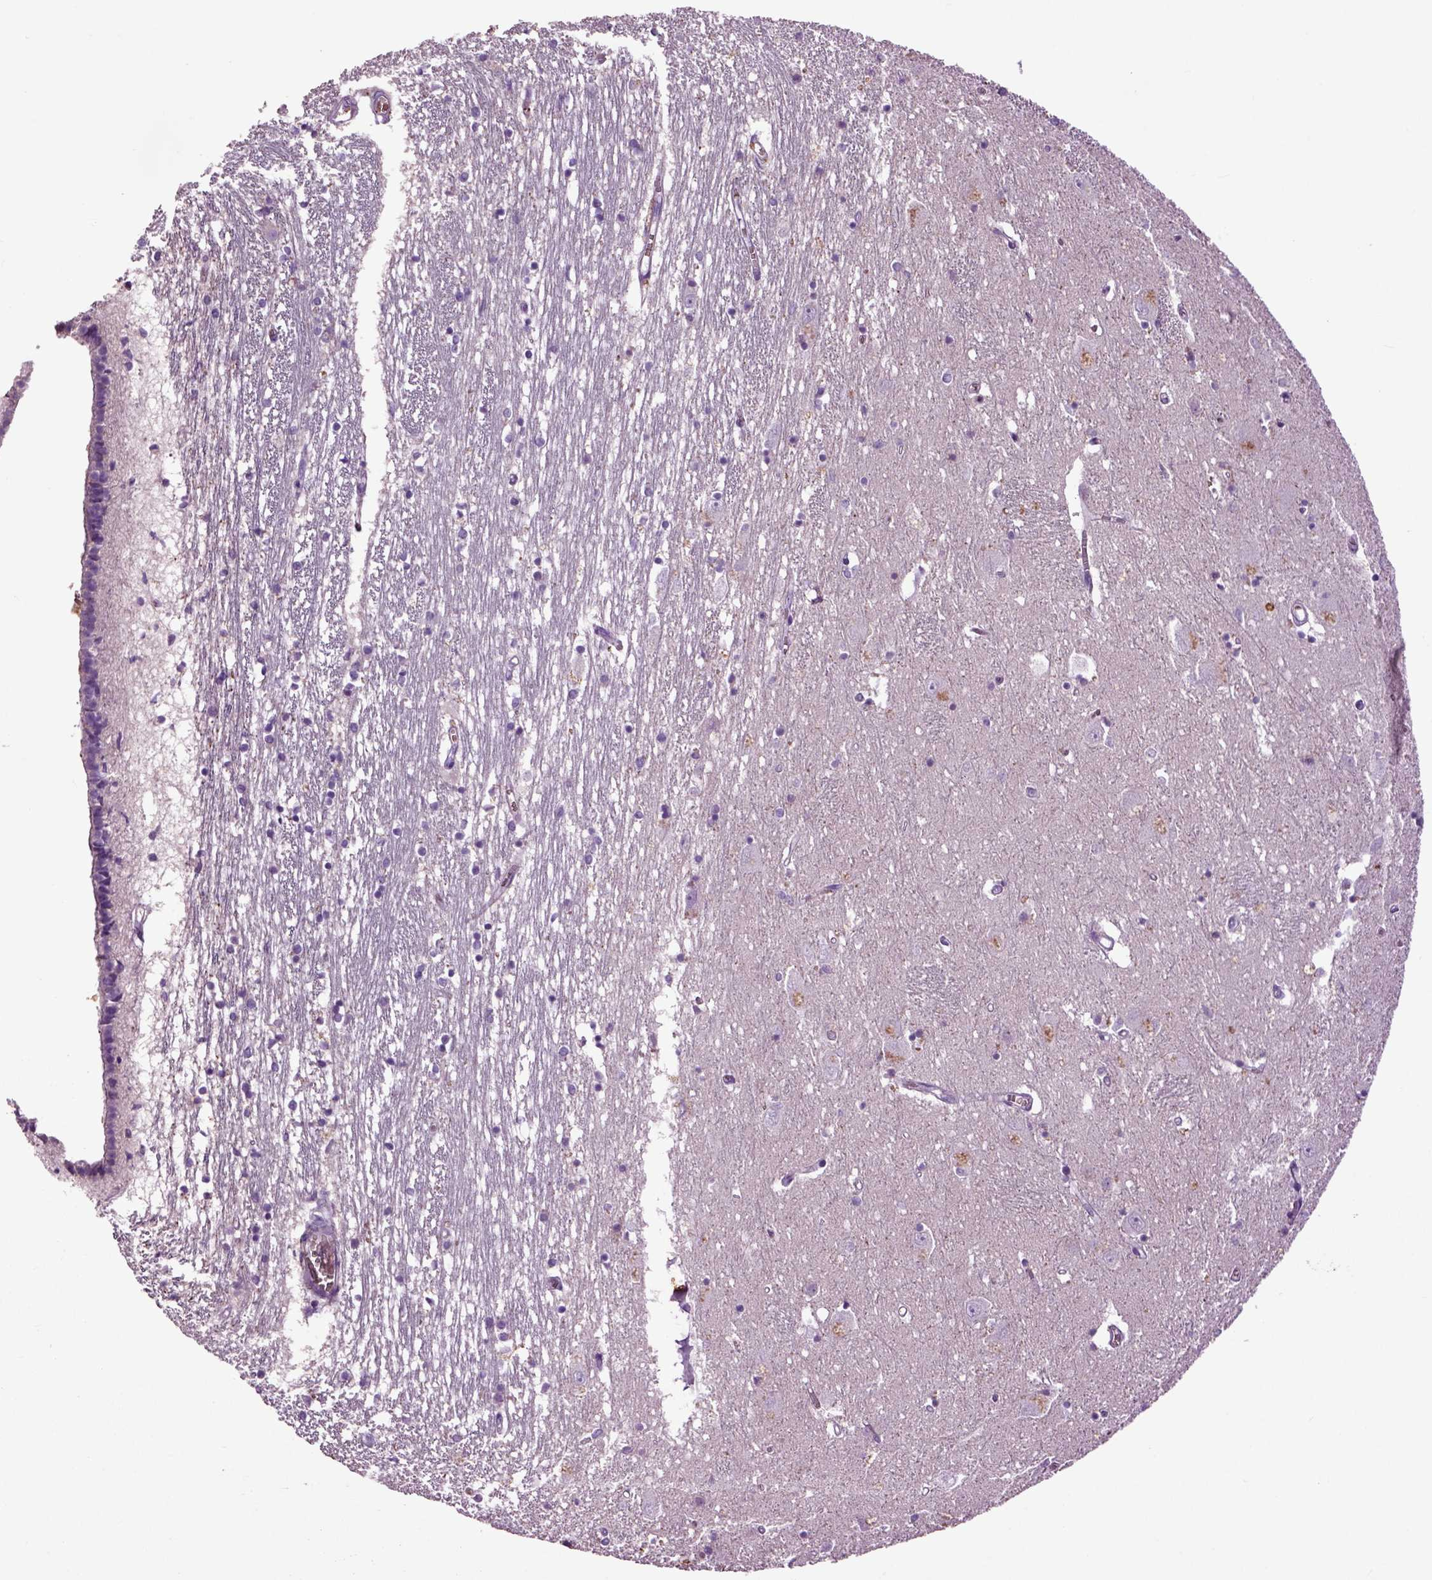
{"staining": {"intensity": "negative", "quantity": "none", "location": "none"}, "tissue": "caudate", "cell_type": "Glial cells", "image_type": "normal", "snomed": [{"axis": "morphology", "description": "Normal tissue, NOS"}, {"axis": "topography", "description": "Lateral ventricle wall"}], "caption": "Glial cells are negative for protein expression in benign human caudate. Brightfield microscopy of immunohistochemistry stained with DAB (3,3'-diaminobenzidine) (brown) and hematoxylin (blue), captured at high magnification.", "gene": "SPON1", "patient": {"sex": "female", "age": 71}}